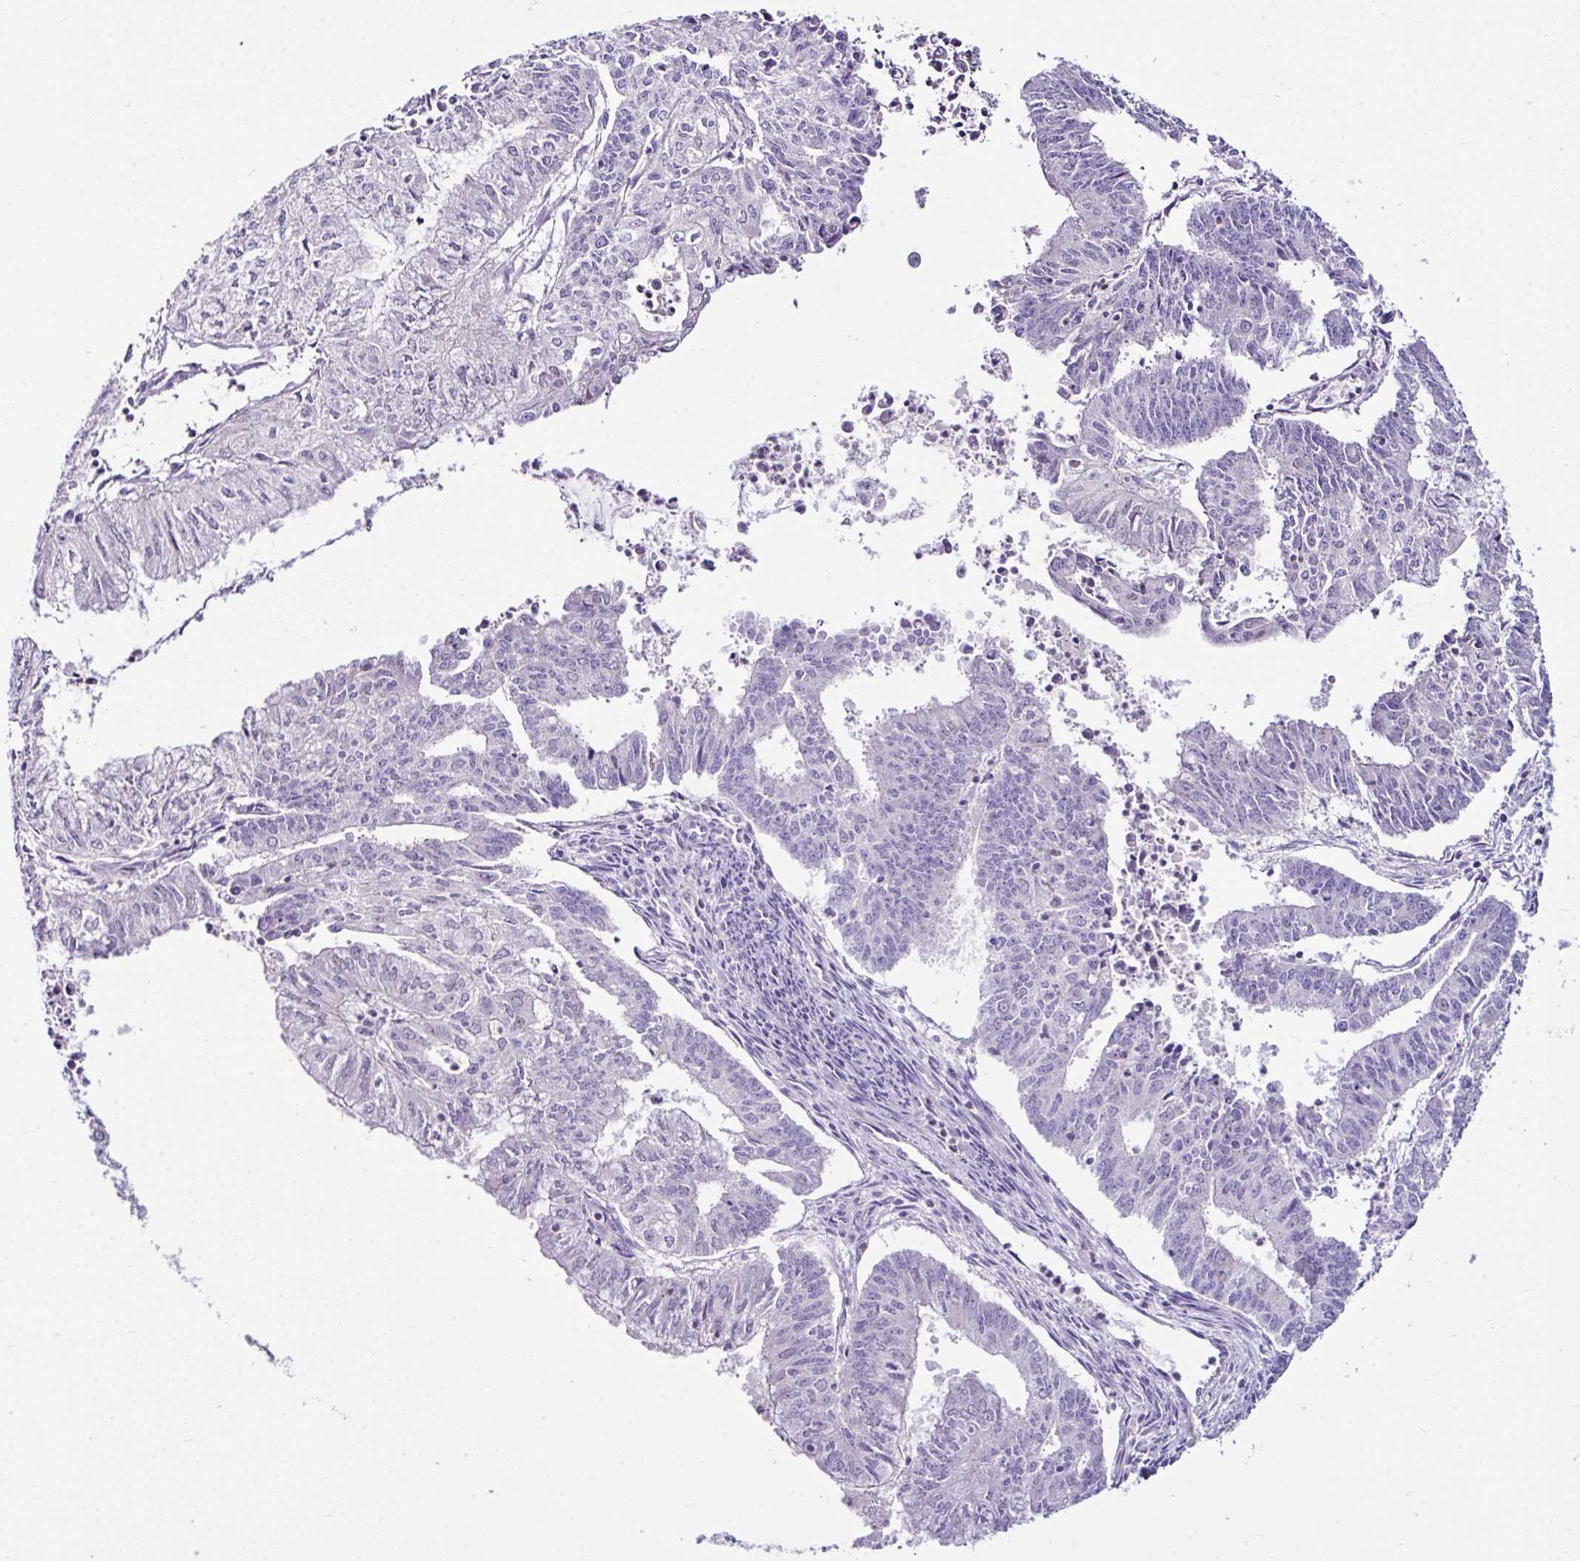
{"staining": {"intensity": "negative", "quantity": "none", "location": "none"}, "tissue": "endometrial cancer", "cell_type": "Tumor cells", "image_type": "cancer", "snomed": [{"axis": "morphology", "description": "Adenocarcinoma, NOS"}, {"axis": "topography", "description": "Endometrium"}], "caption": "The micrograph exhibits no staining of tumor cells in endometrial cancer (adenocarcinoma).", "gene": "D2HGDH", "patient": {"sex": "female", "age": 61}}